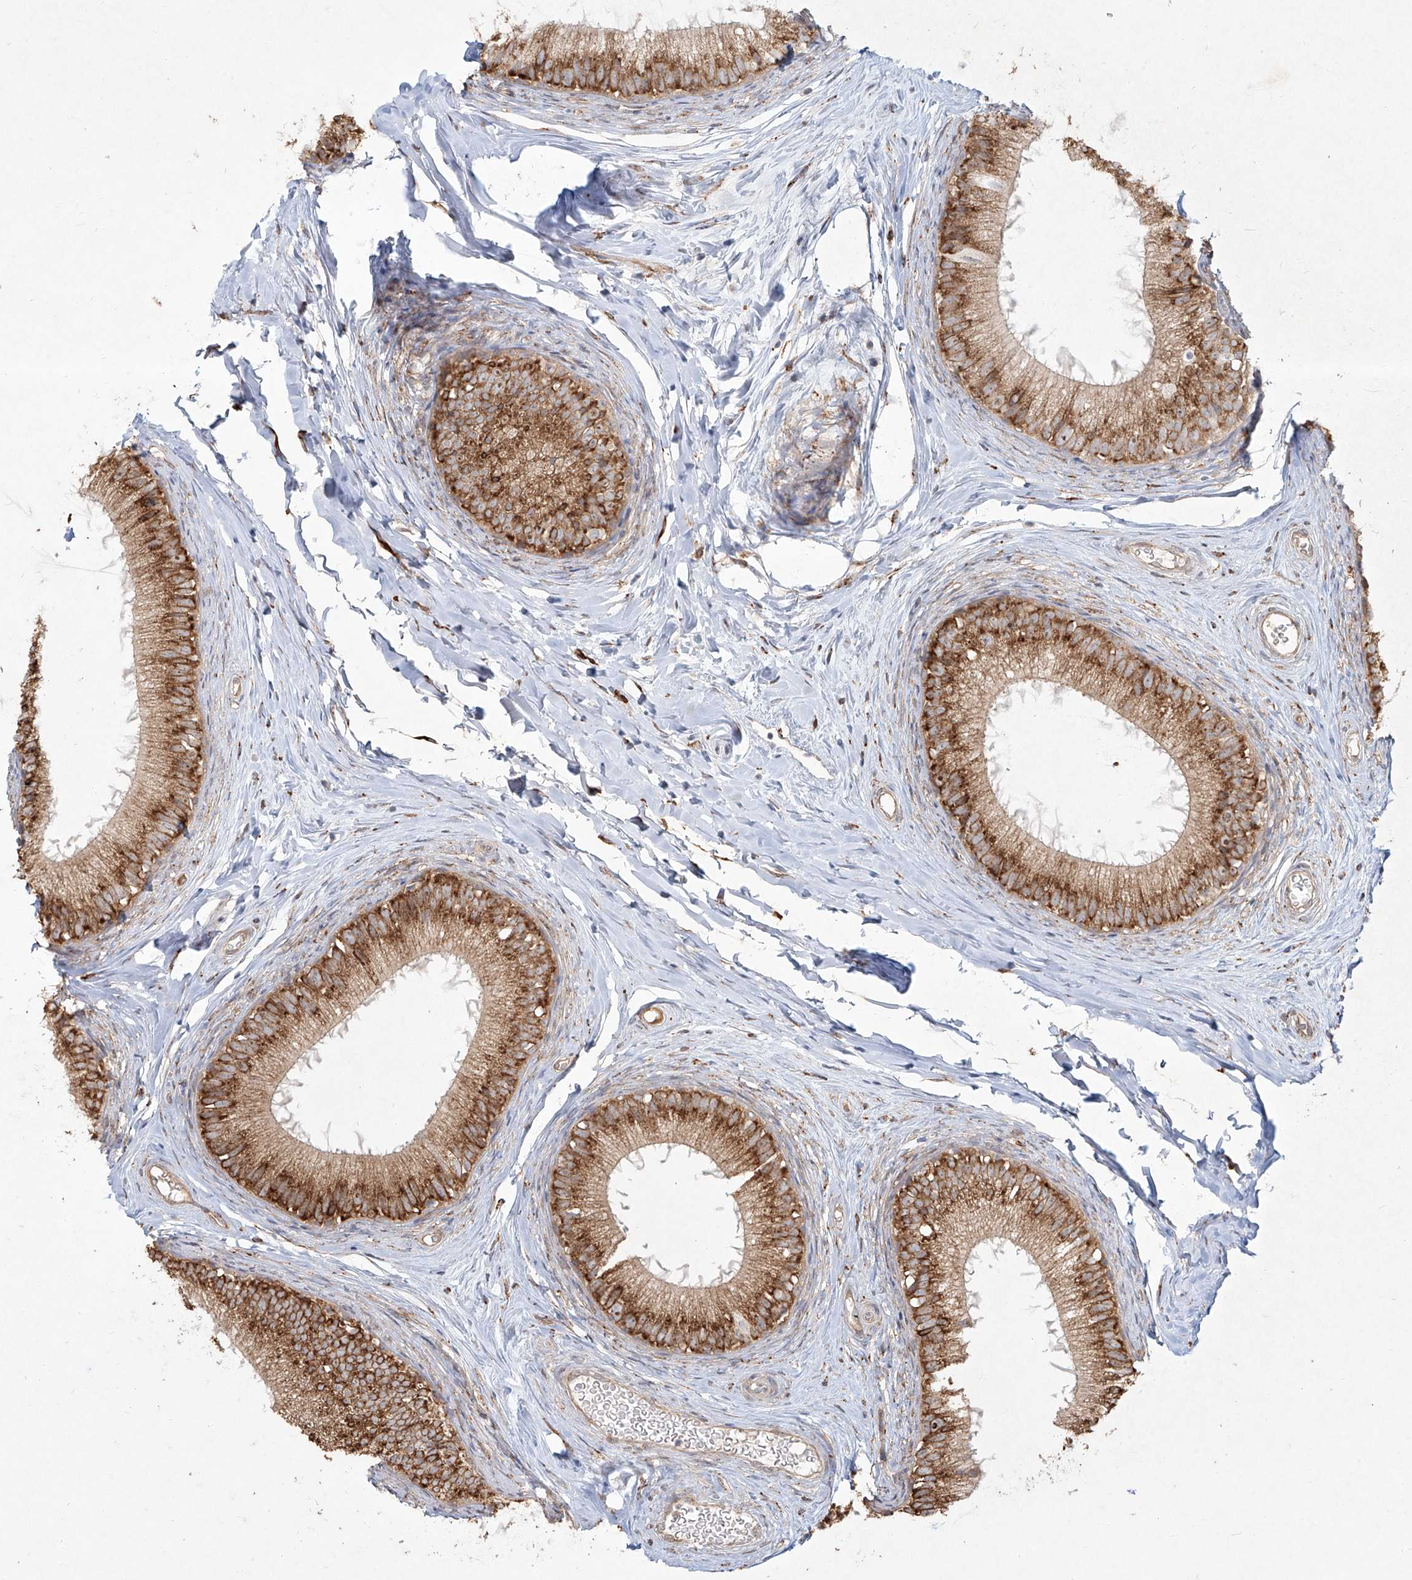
{"staining": {"intensity": "moderate", "quantity": ">75%", "location": "cytoplasmic/membranous"}, "tissue": "epididymis", "cell_type": "Glandular cells", "image_type": "normal", "snomed": [{"axis": "morphology", "description": "Normal tissue, NOS"}, {"axis": "topography", "description": "Epididymis"}], "caption": "Brown immunohistochemical staining in unremarkable epididymis exhibits moderate cytoplasmic/membranous positivity in approximately >75% of glandular cells.", "gene": "CD209", "patient": {"sex": "male", "age": 34}}